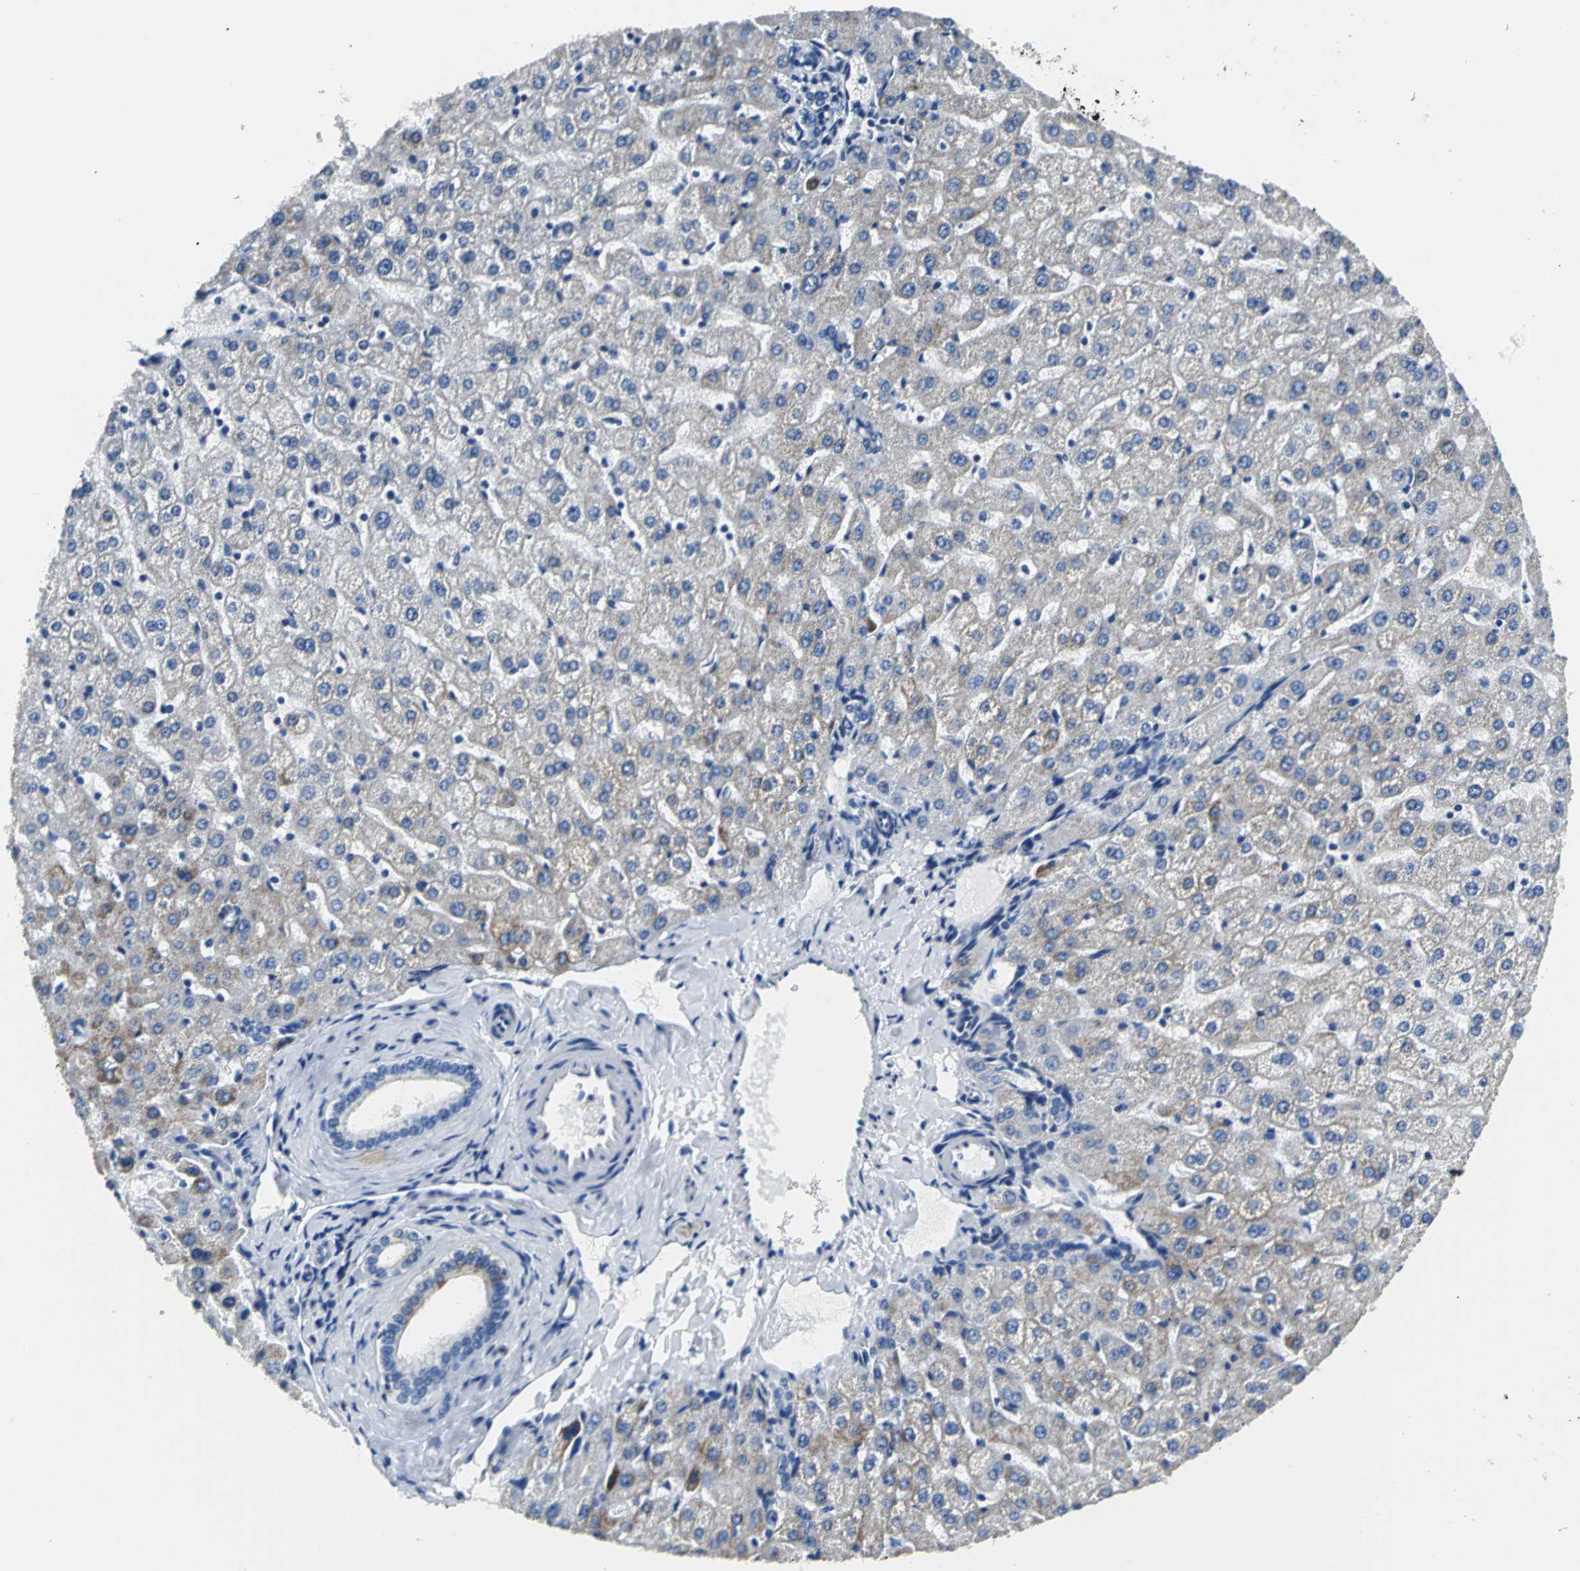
{"staining": {"intensity": "weak", "quantity": ">75%", "location": "cytoplasmic/membranous"}, "tissue": "liver", "cell_type": "Cholangiocytes", "image_type": "normal", "snomed": [{"axis": "morphology", "description": "Normal tissue, NOS"}, {"axis": "morphology", "description": "Fibrosis, NOS"}, {"axis": "topography", "description": "Liver"}], "caption": "Approximately >75% of cholangiocytes in normal liver exhibit weak cytoplasmic/membranous protein expression as visualized by brown immunohistochemical staining.", "gene": "IFI6", "patient": {"sex": "female", "age": 29}}